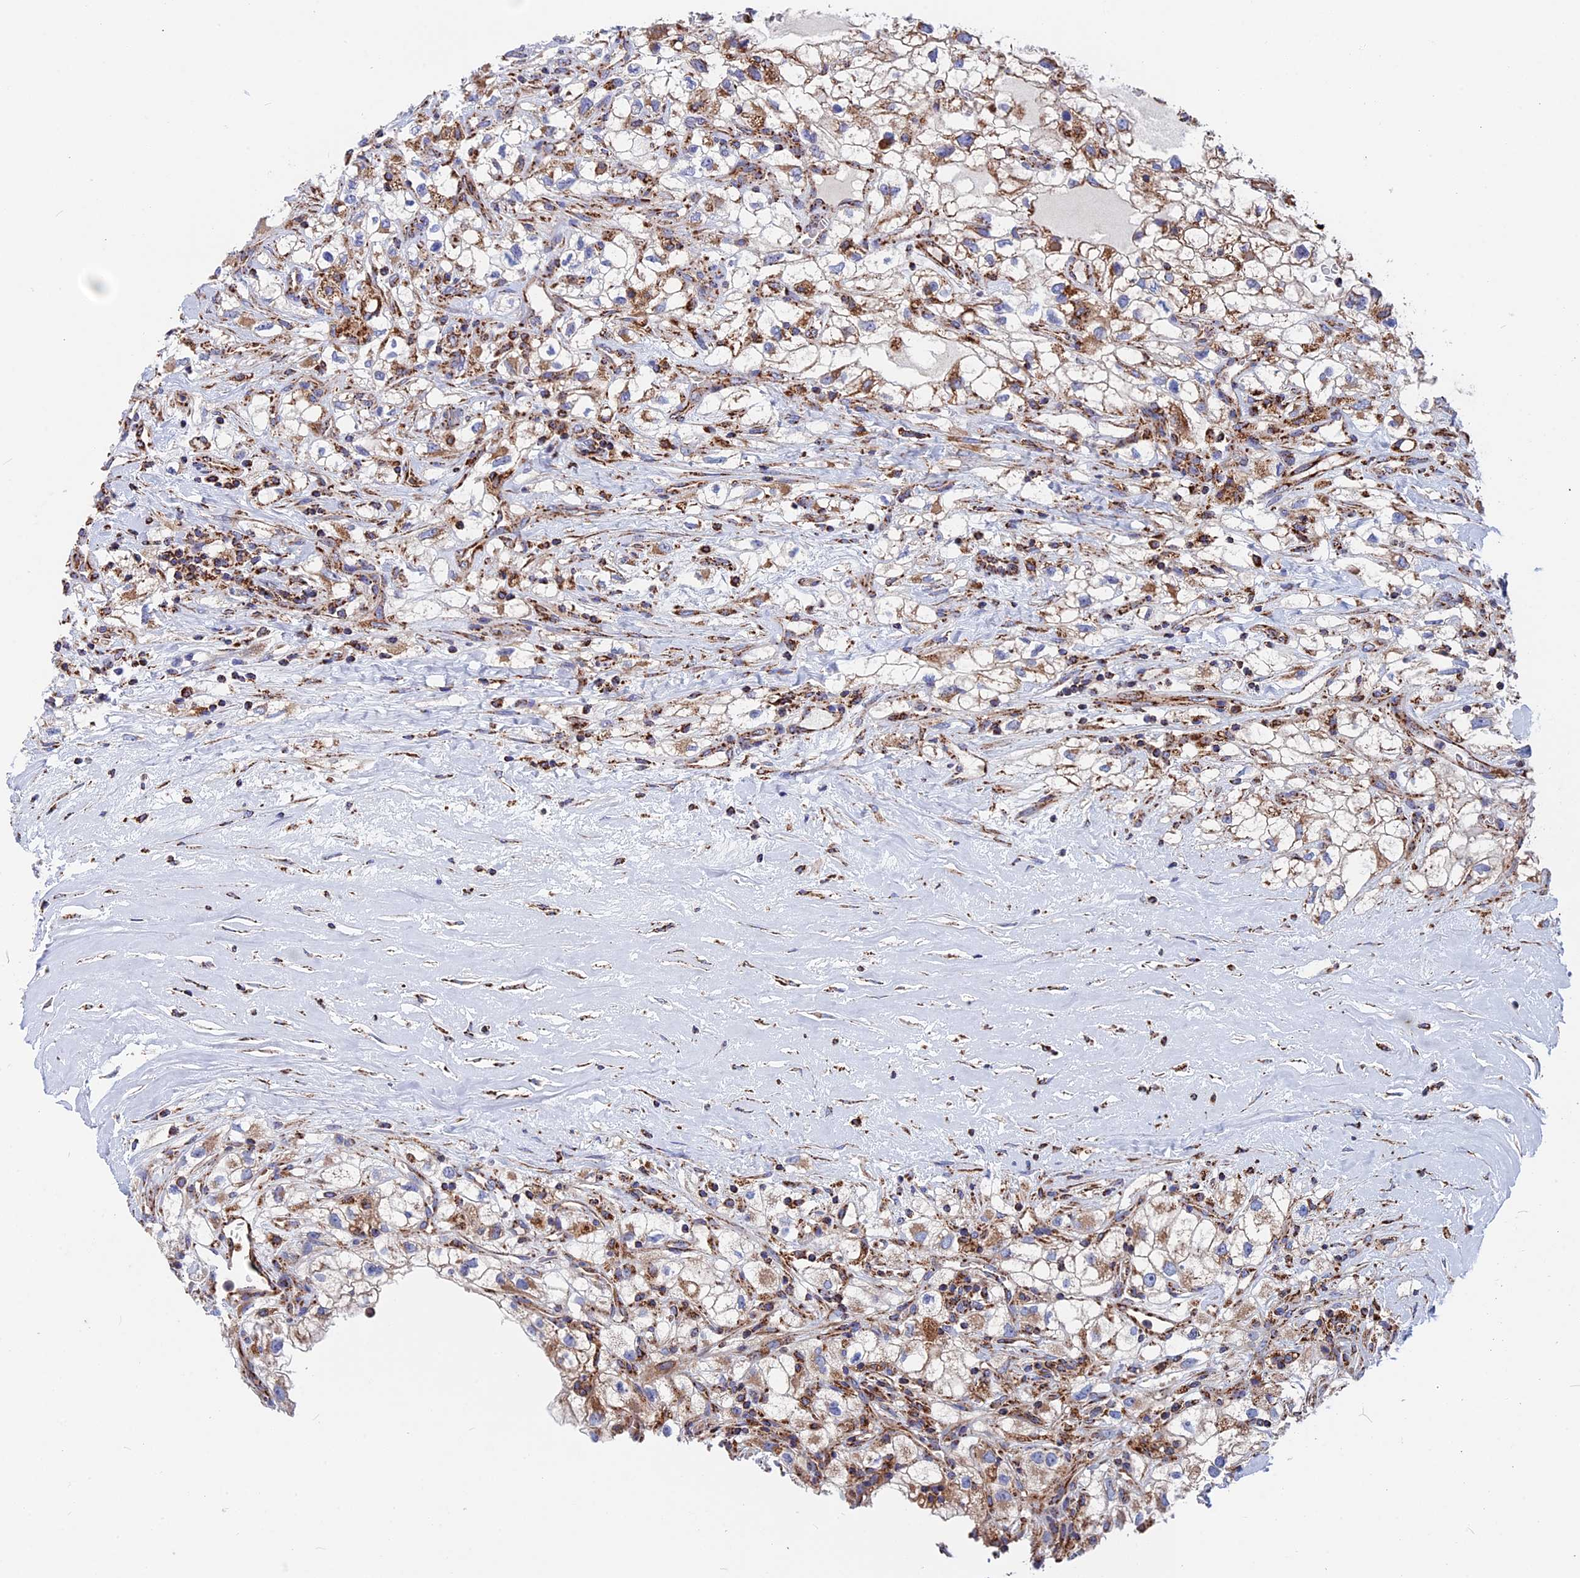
{"staining": {"intensity": "moderate", "quantity": "<25%", "location": "cytoplasmic/membranous"}, "tissue": "renal cancer", "cell_type": "Tumor cells", "image_type": "cancer", "snomed": [{"axis": "morphology", "description": "Adenocarcinoma, NOS"}, {"axis": "topography", "description": "Kidney"}], "caption": "Brown immunohistochemical staining in renal cancer demonstrates moderate cytoplasmic/membranous expression in about <25% of tumor cells.", "gene": "WDR83", "patient": {"sex": "male", "age": 59}}